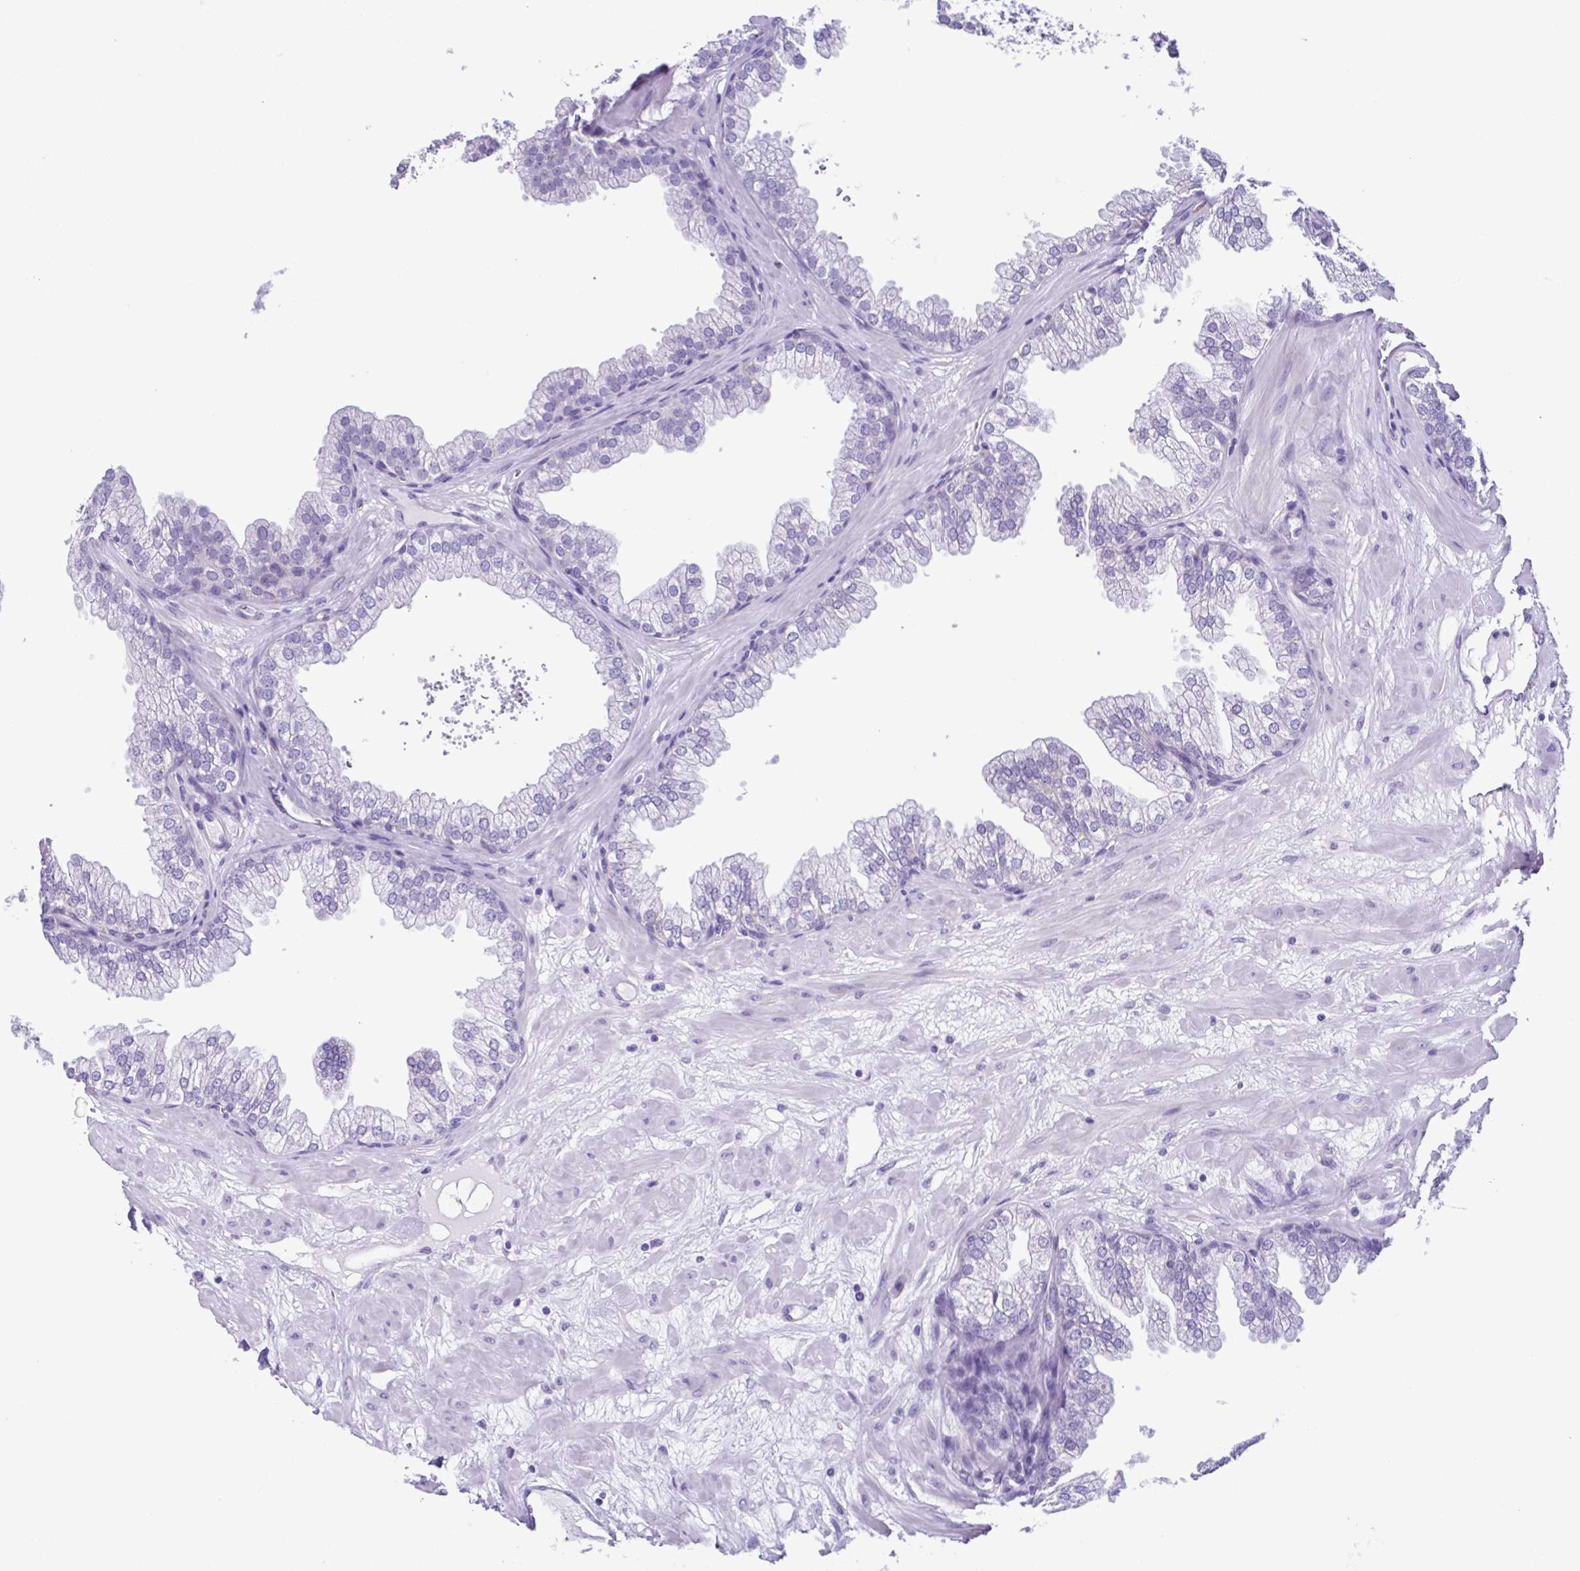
{"staining": {"intensity": "negative", "quantity": "none", "location": "none"}, "tissue": "prostate", "cell_type": "Glandular cells", "image_type": "normal", "snomed": [{"axis": "morphology", "description": "Normal tissue, NOS"}, {"axis": "topography", "description": "Prostate"}], "caption": "IHC image of benign prostate: human prostate stained with DAB reveals no significant protein expression in glandular cells.", "gene": "ACTRT3", "patient": {"sex": "male", "age": 37}}